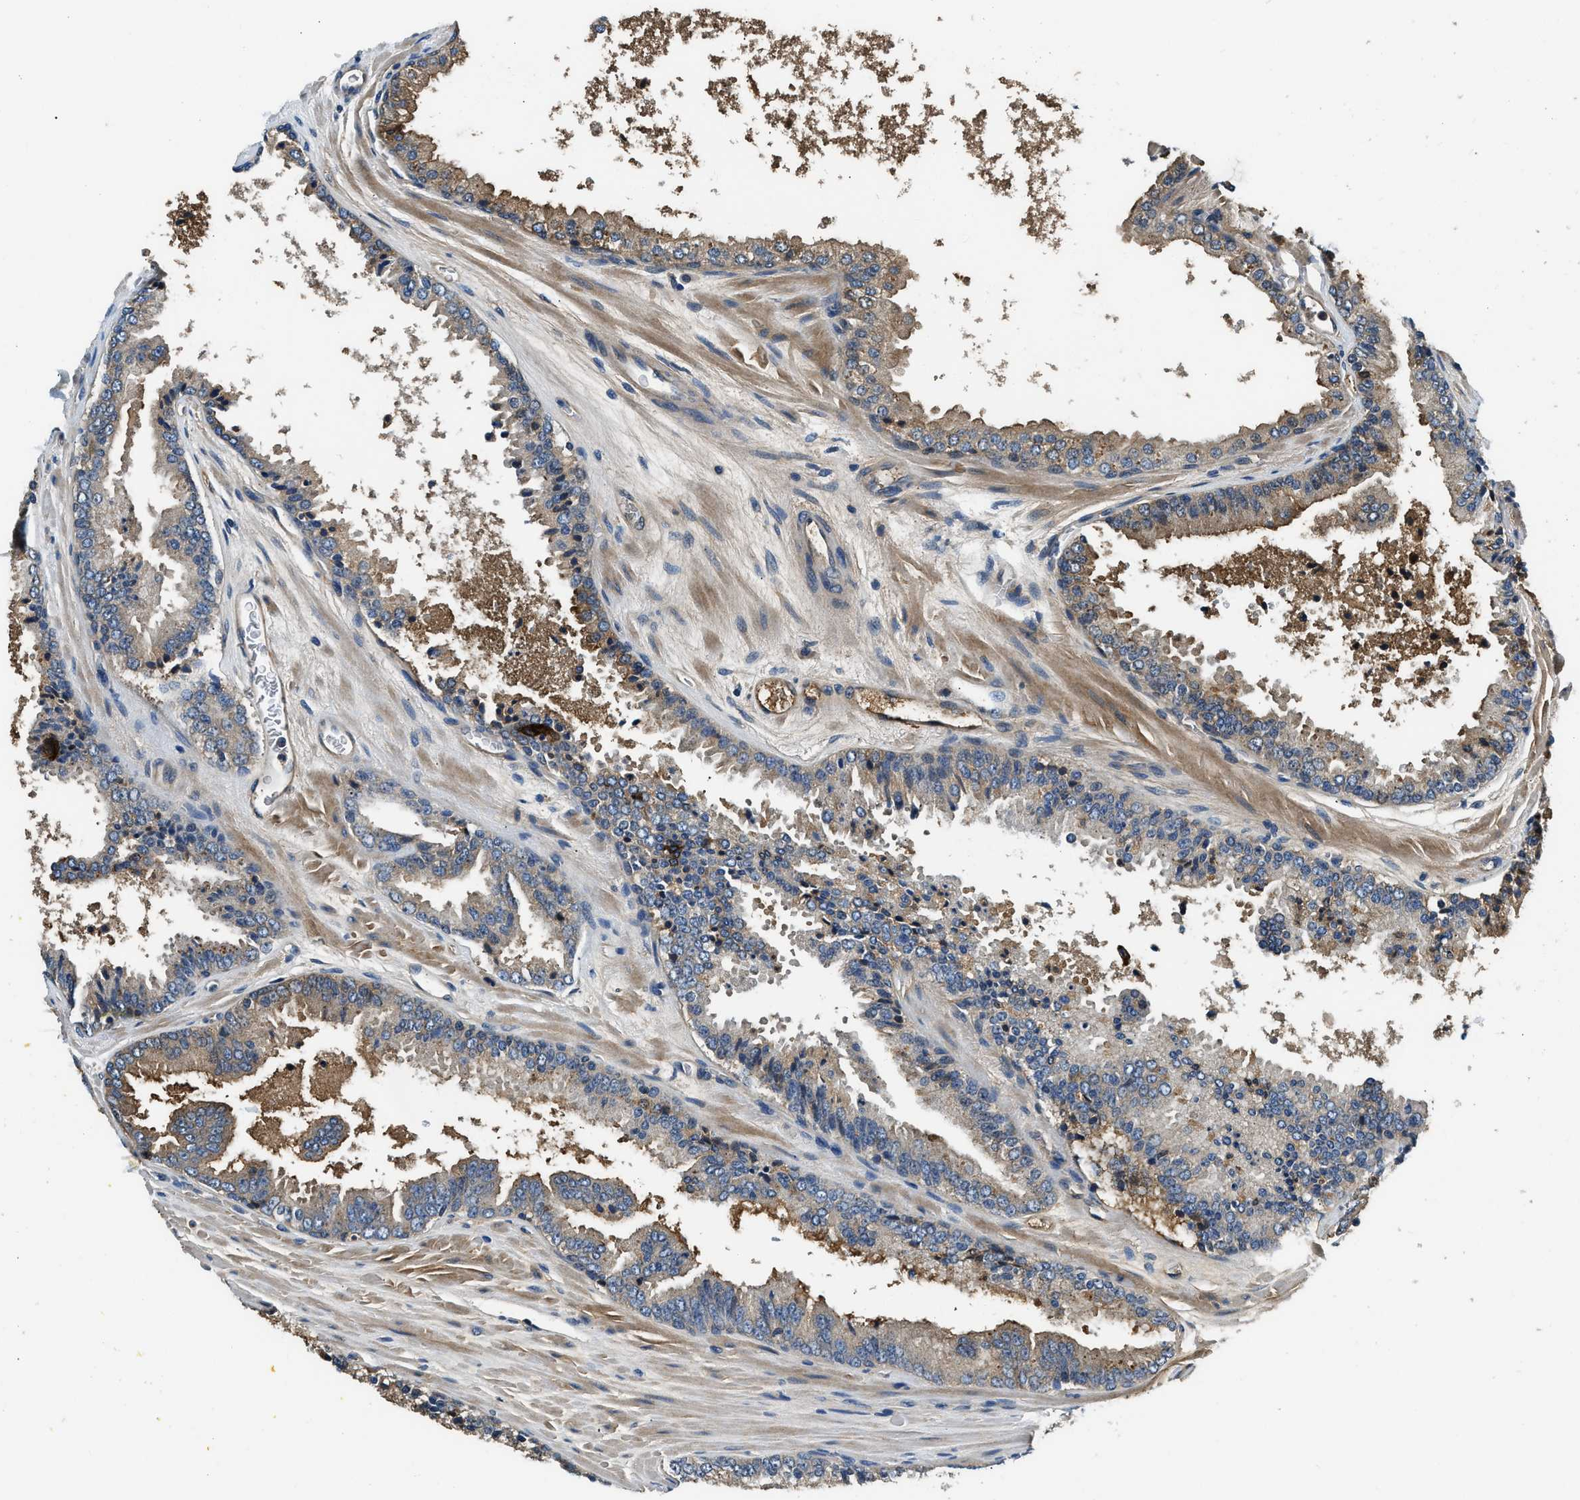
{"staining": {"intensity": "moderate", "quantity": "25%-75%", "location": "cytoplasmic/membranous"}, "tissue": "prostate cancer", "cell_type": "Tumor cells", "image_type": "cancer", "snomed": [{"axis": "morphology", "description": "Adenocarcinoma, High grade"}, {"axis": "topography", "description": "Prostate"}], "caption": "Prostate cancer stained with a protein marker demonstrates moderate staining in tumor cells.", "gene": "IL3RA", "patient": {"sex": "male", "age": 65}}